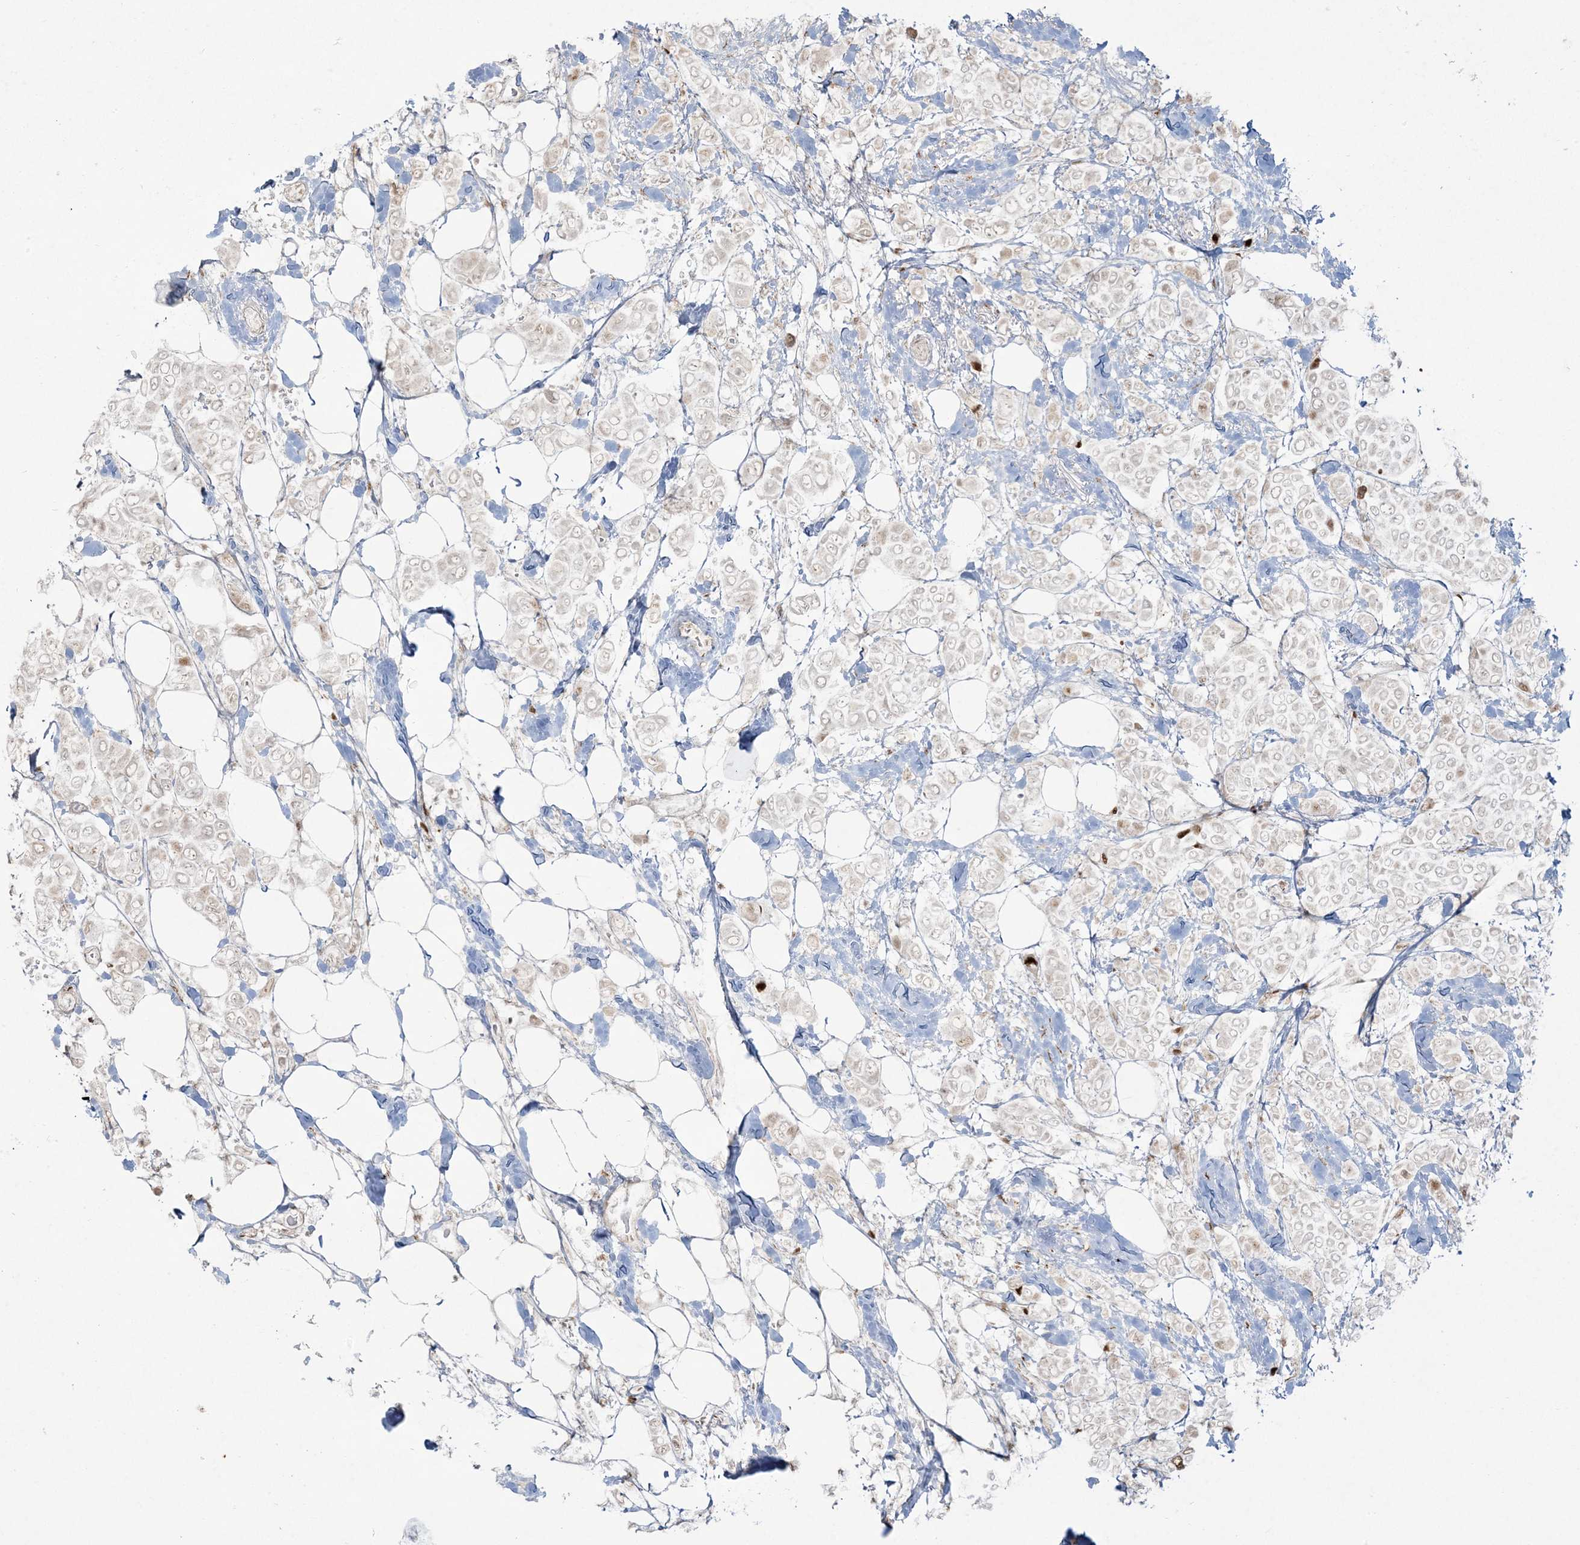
{"staining": {"intensity": "weak", "quantity": "<25%", "location": "nuclear"}, "tissue": "breast cancer", "cell_type": "Tumor cells", "image_type": "cancer", "snomed": [{"axis": "morphology", "description": "Lobular carcinoma"}, {"axis": "topography", "description": "Breast"}], "caption": "An image of breast lobular carcinoma stained for a protein reveals no brown staining in tumor cells.", "gene": "RBM10", "patient": {"sex": "female", "age": 51}}